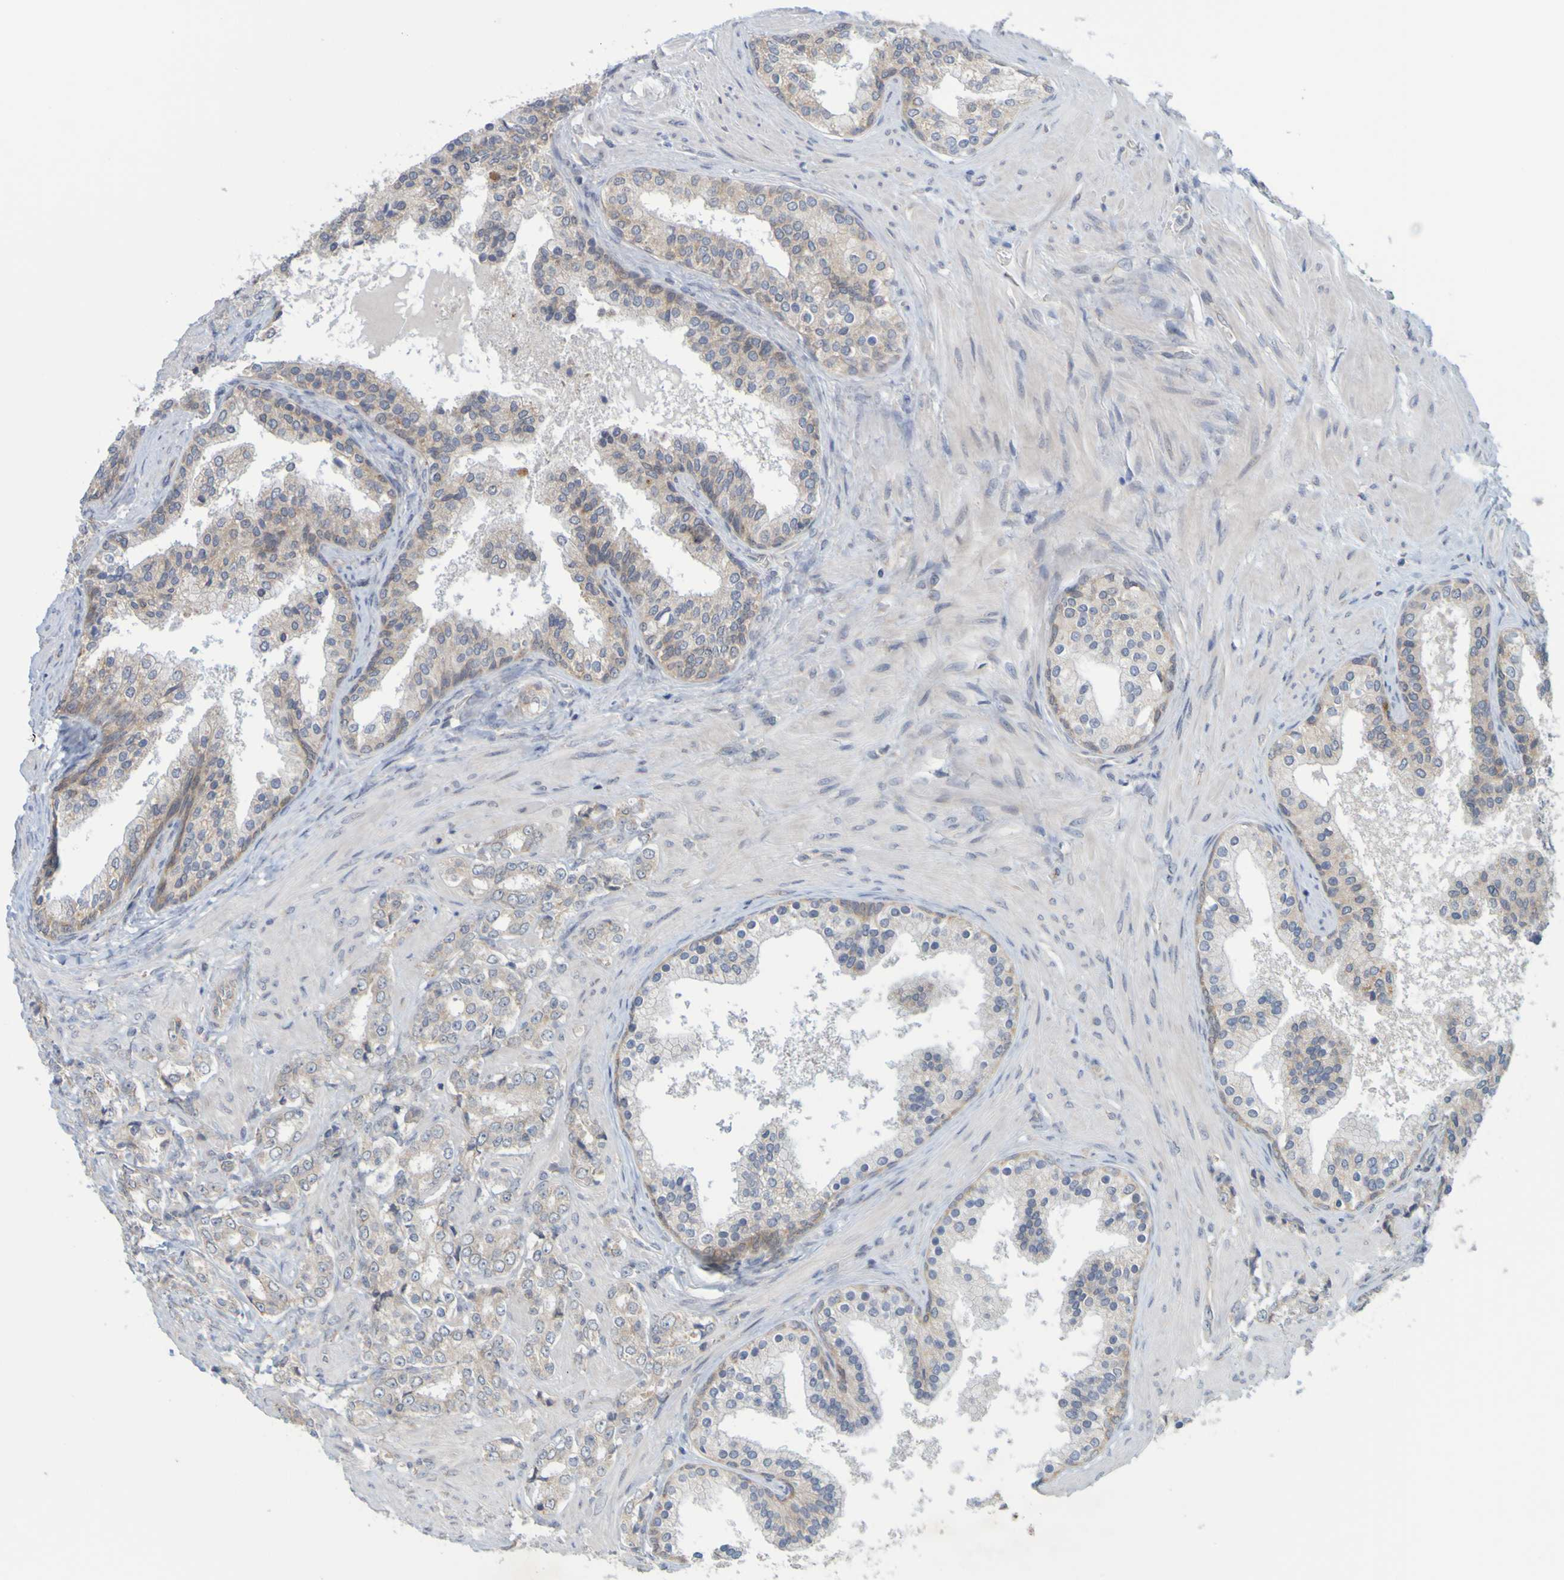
{"staining": {"intensity": "weak", "quantity": ">75%", "location": "cytoplasmic/membranous"}, "tissue": "prostate cancer", "cell_type": "Tumor cells", "image_type": "cancer", "snomed": [{"axis": "morphology", "description": "Adenocarcinoma, Low grade"}, {"axis": "topography", "description": "Prostate"}], "caption": "A brown stain shows weak cytoplasmic/membranous expression of a protein in human prostate cancer tumor cells. (IHC, brightfield microscopy, high magnification).", "gene": "MOGS", "patient": {"sex": "male", "age": 60}}